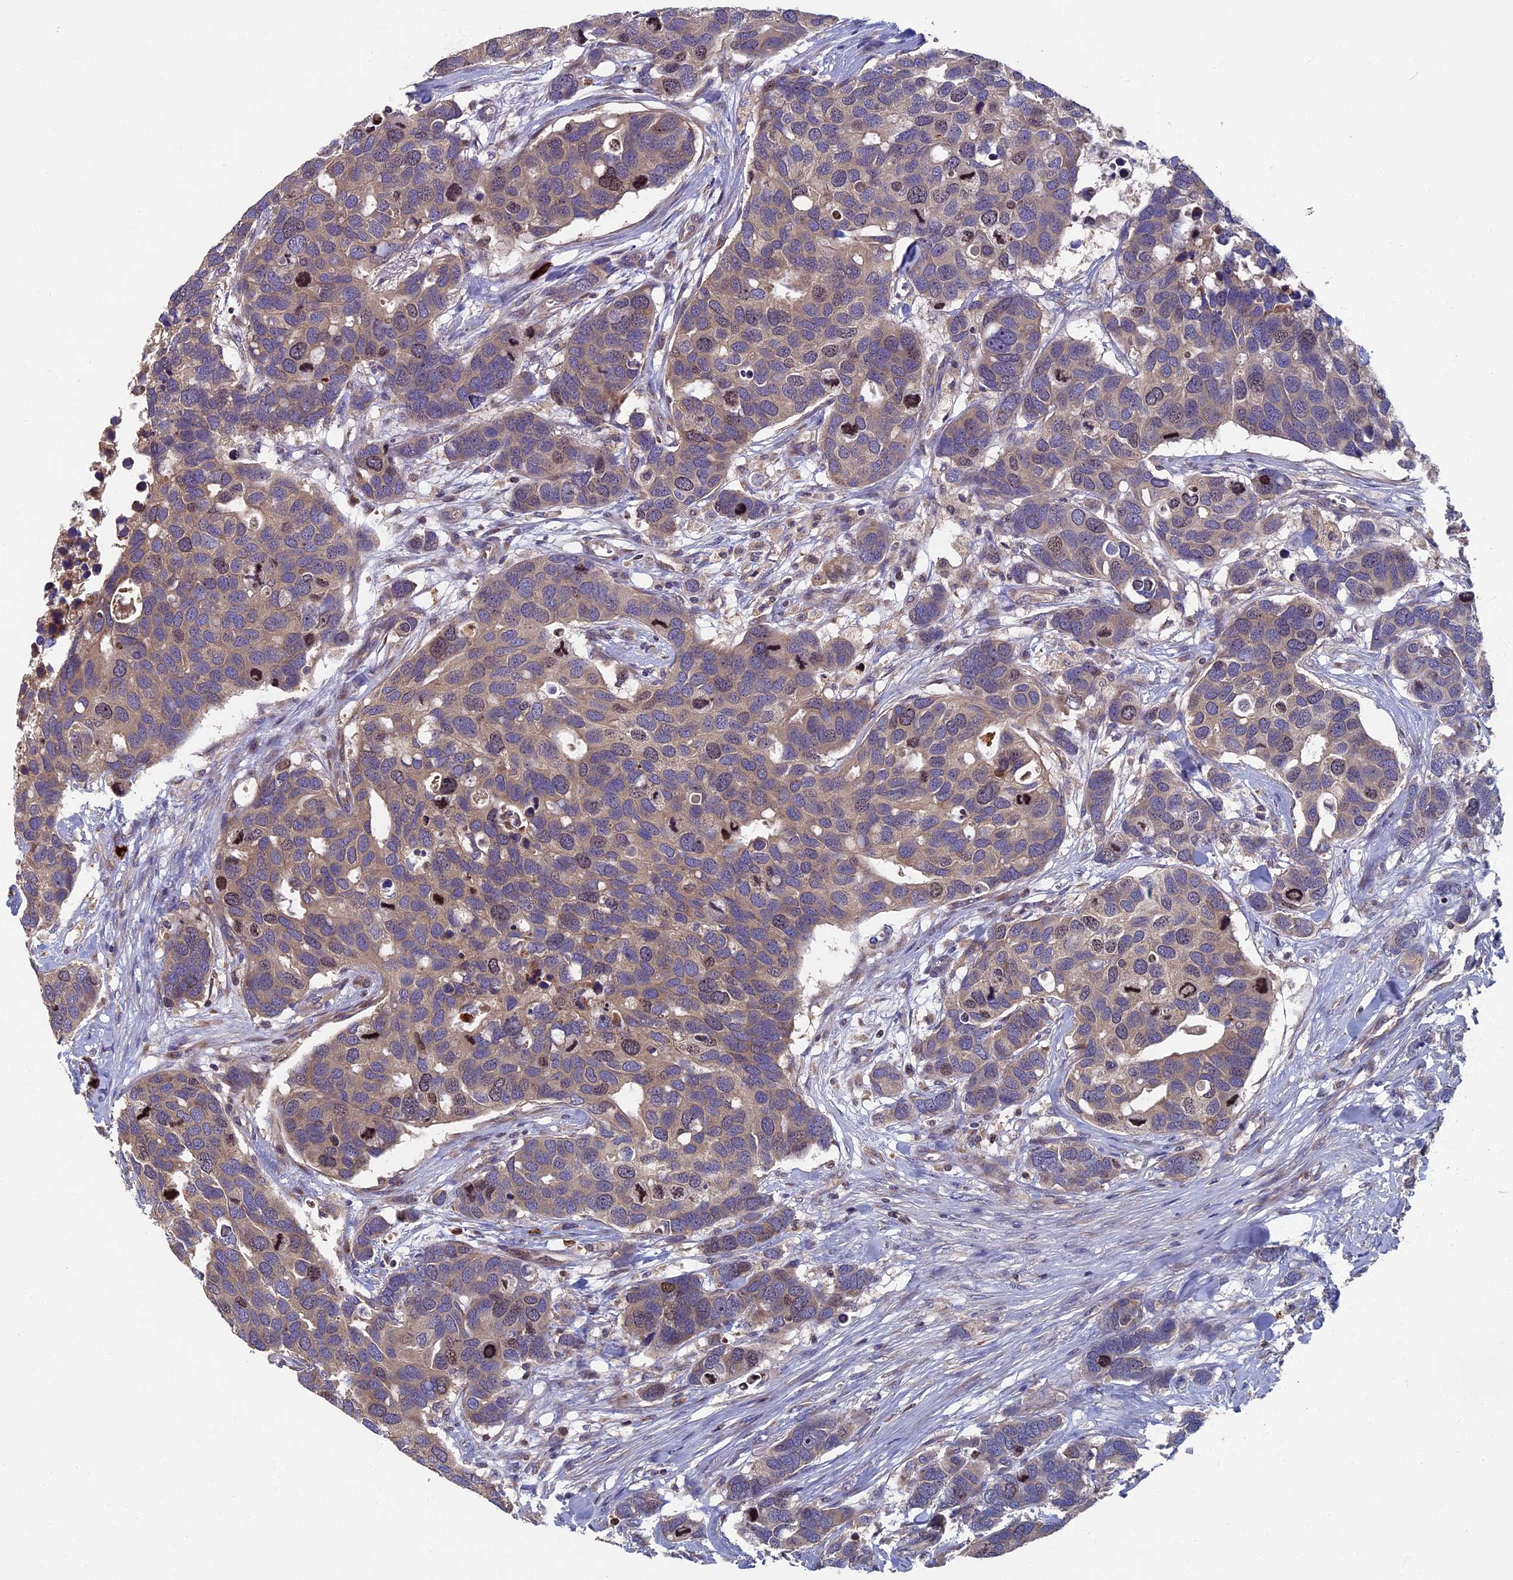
{"staining": {"intensity": "weak", "quantity": ">75%", "location": "cytoplasmic/membranous,nuclear"}, "tissue": "breast cancer", "cell_type": "Tumor cells", "image_type": "cancer", "snomed": [{"axis": "morphology", "description": "Duct carcinoma"}, {"axis": "topography", "description": "Breast"}], "caption": "Protein expression by immunohistochemistry (IHC) shows weak cytoplasmic/membranous and nuclear expression in about >75% of tumor cells in breast cancer. The protein of interest is stained brown, and the nuclei are stained in blue (DAB IHC with brightfield microscopy, high magnification).", "gene": "TNK2", "patient": {"sex": "female", "age": 83}}